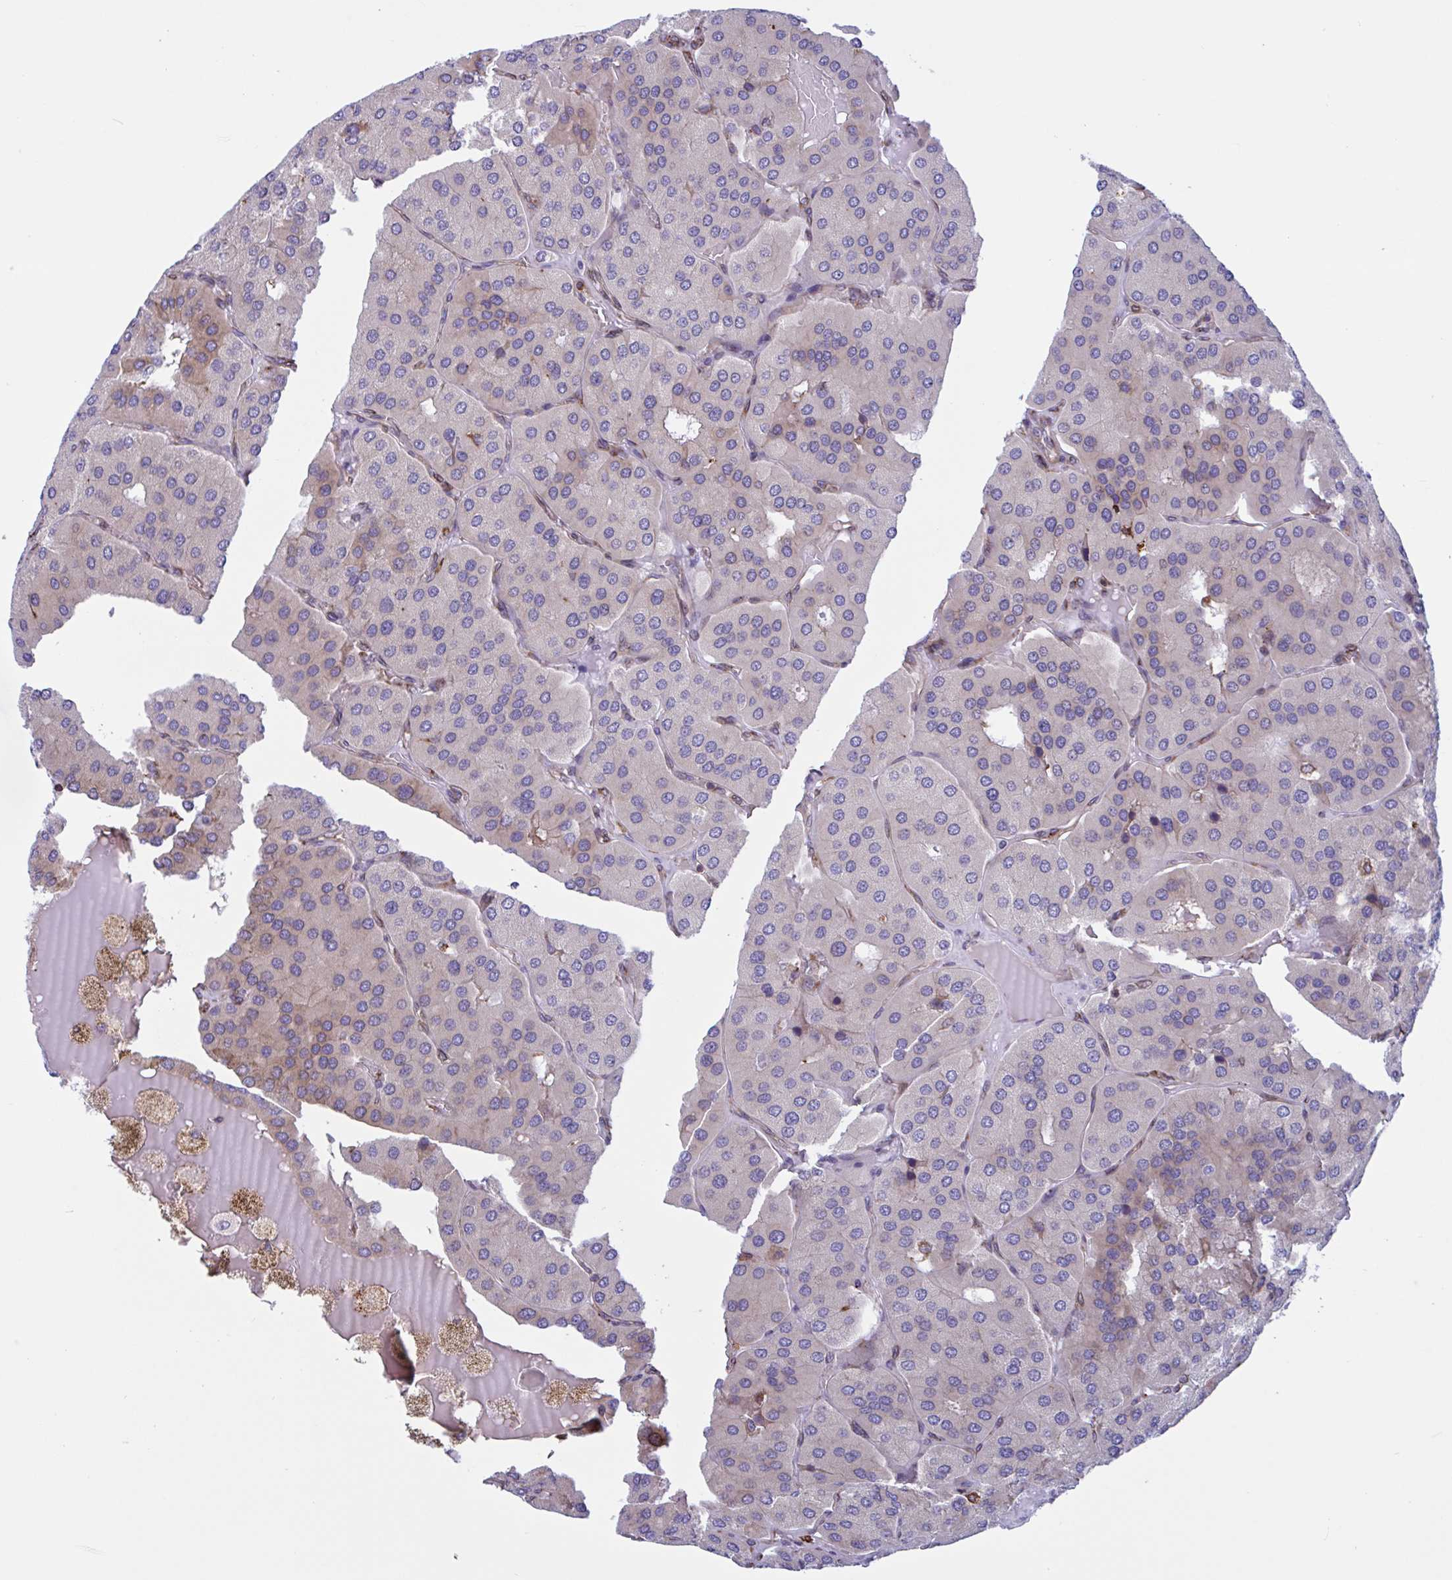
{"staining": {"intensity": "moderate", "quantity": "<25%", "location": "cytoplasmic/membranous"}, "tissue": "parathyroid gland", "cell_type": "Glandular cells", "image_type": "normal", "snomed": [{"axis": "morphology", "description": "Normal tissue, NOS"}, {"axis": "morphology", "description": "Adenoma, NOS"}, {"axis": "topography", "description": "Parathyroid gland"}], "caption": "Immunohistochemistry (IHC) histopathology image of benign parathyroid gland: human parathyroid gland stained using immunohistochemistry (IHC) displays low levels of moderate protein expression localized specifically in the cytoplasmic/membranous of glandular cells, appearing as a cytoplasmic/membranous brown color.", "gene": "PEAK3", "patient": {"sex": "female", "age": 86}}